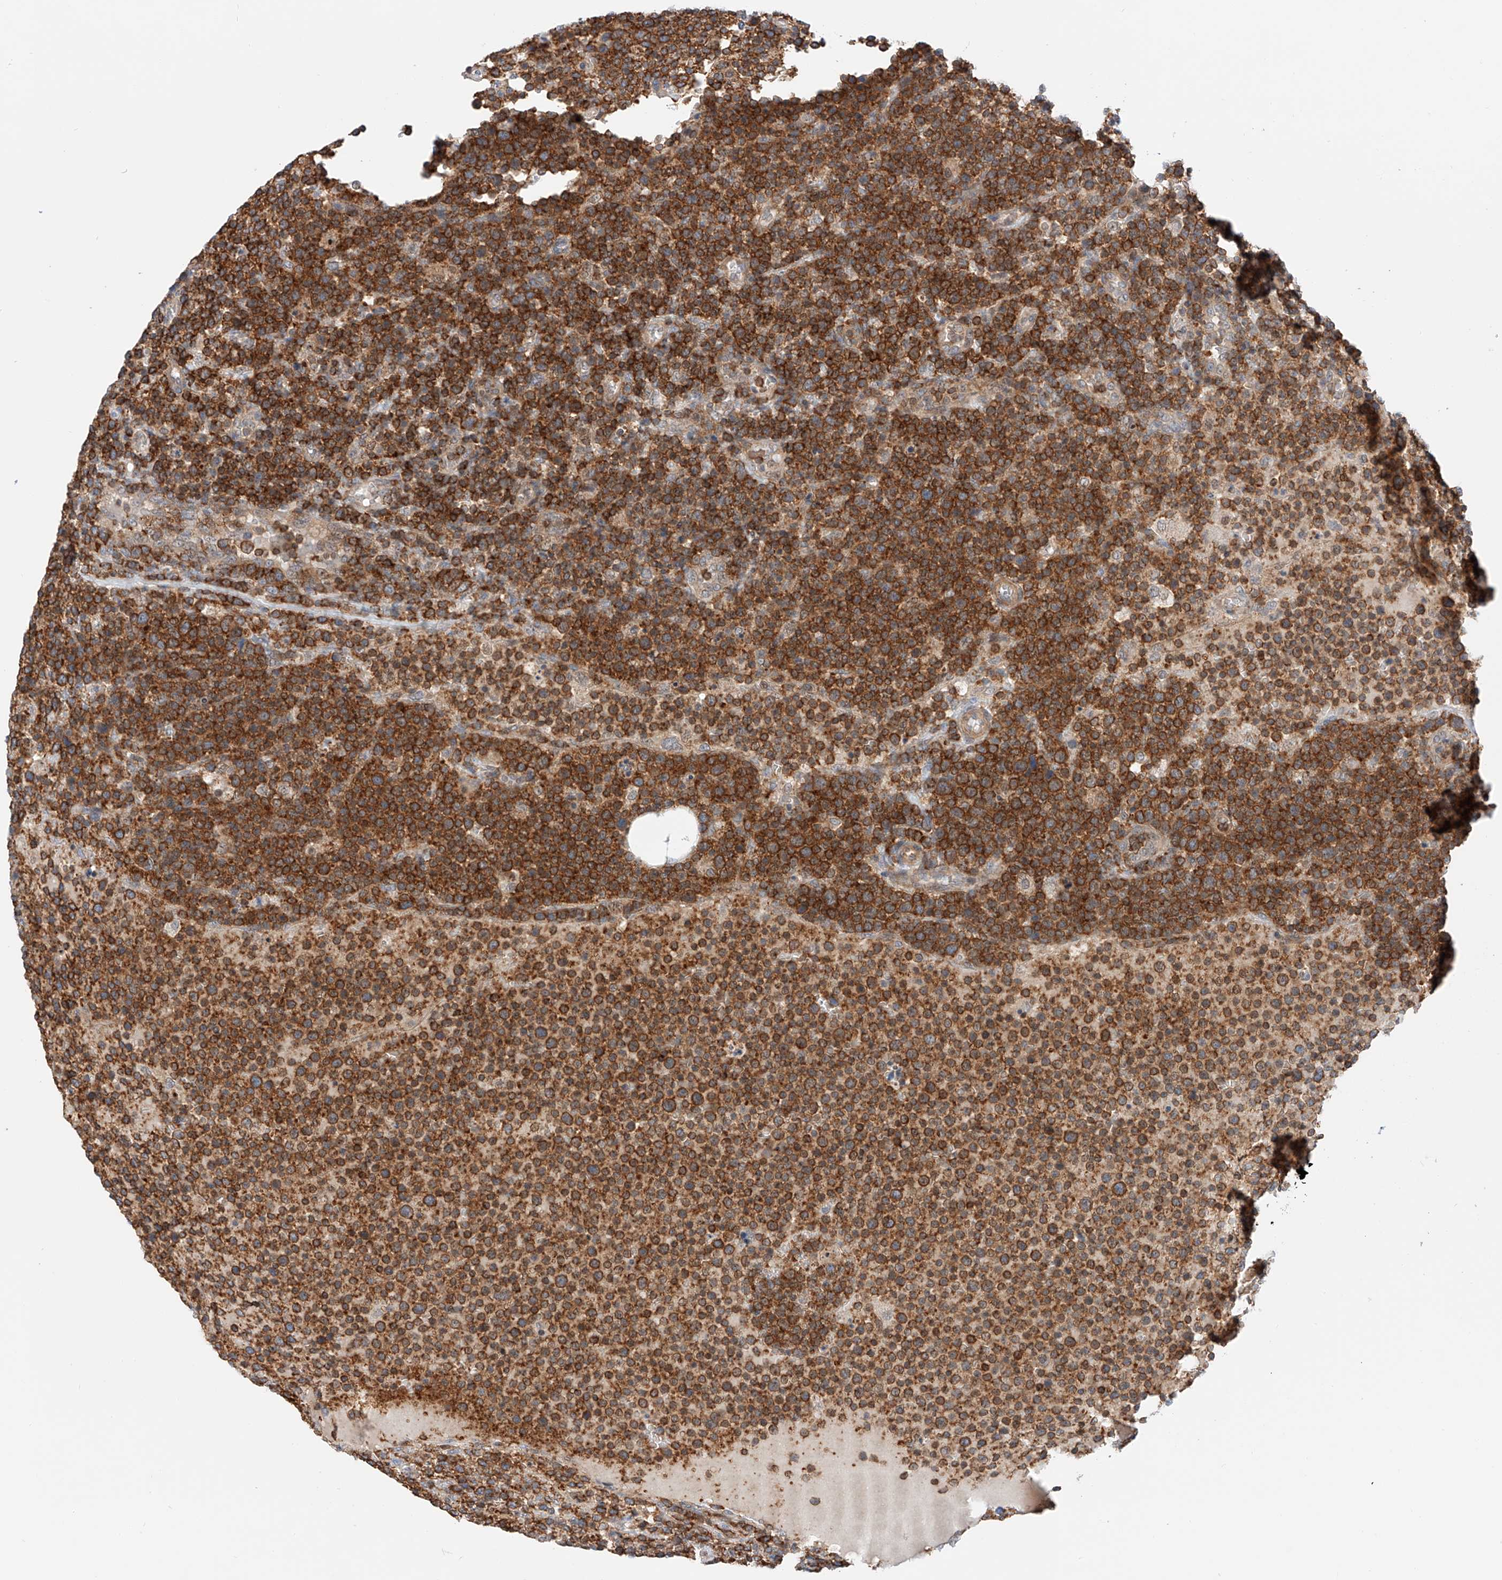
{"staining": {"intensity": "strong", "quantity": ">75%", "location": "cytoplasmic/membranous"}, "tissue": "lymphoma", "cell_type": "Tumor cells", "image_type": "cancer", "snomed": [{"axis": "morphology", "description": "Malignant lymphoma, non-Hodgkin's type, High grade"}, {"axis": "topography", "description": "Lymph node"}], "caption": "High-grade malignant lymphoma, non-Hodgkin's type stained with a protein marker exhibits strong staining in tumor cells.", "gene": "MFN2", "patient": {"sex": "male", "age": 61}}